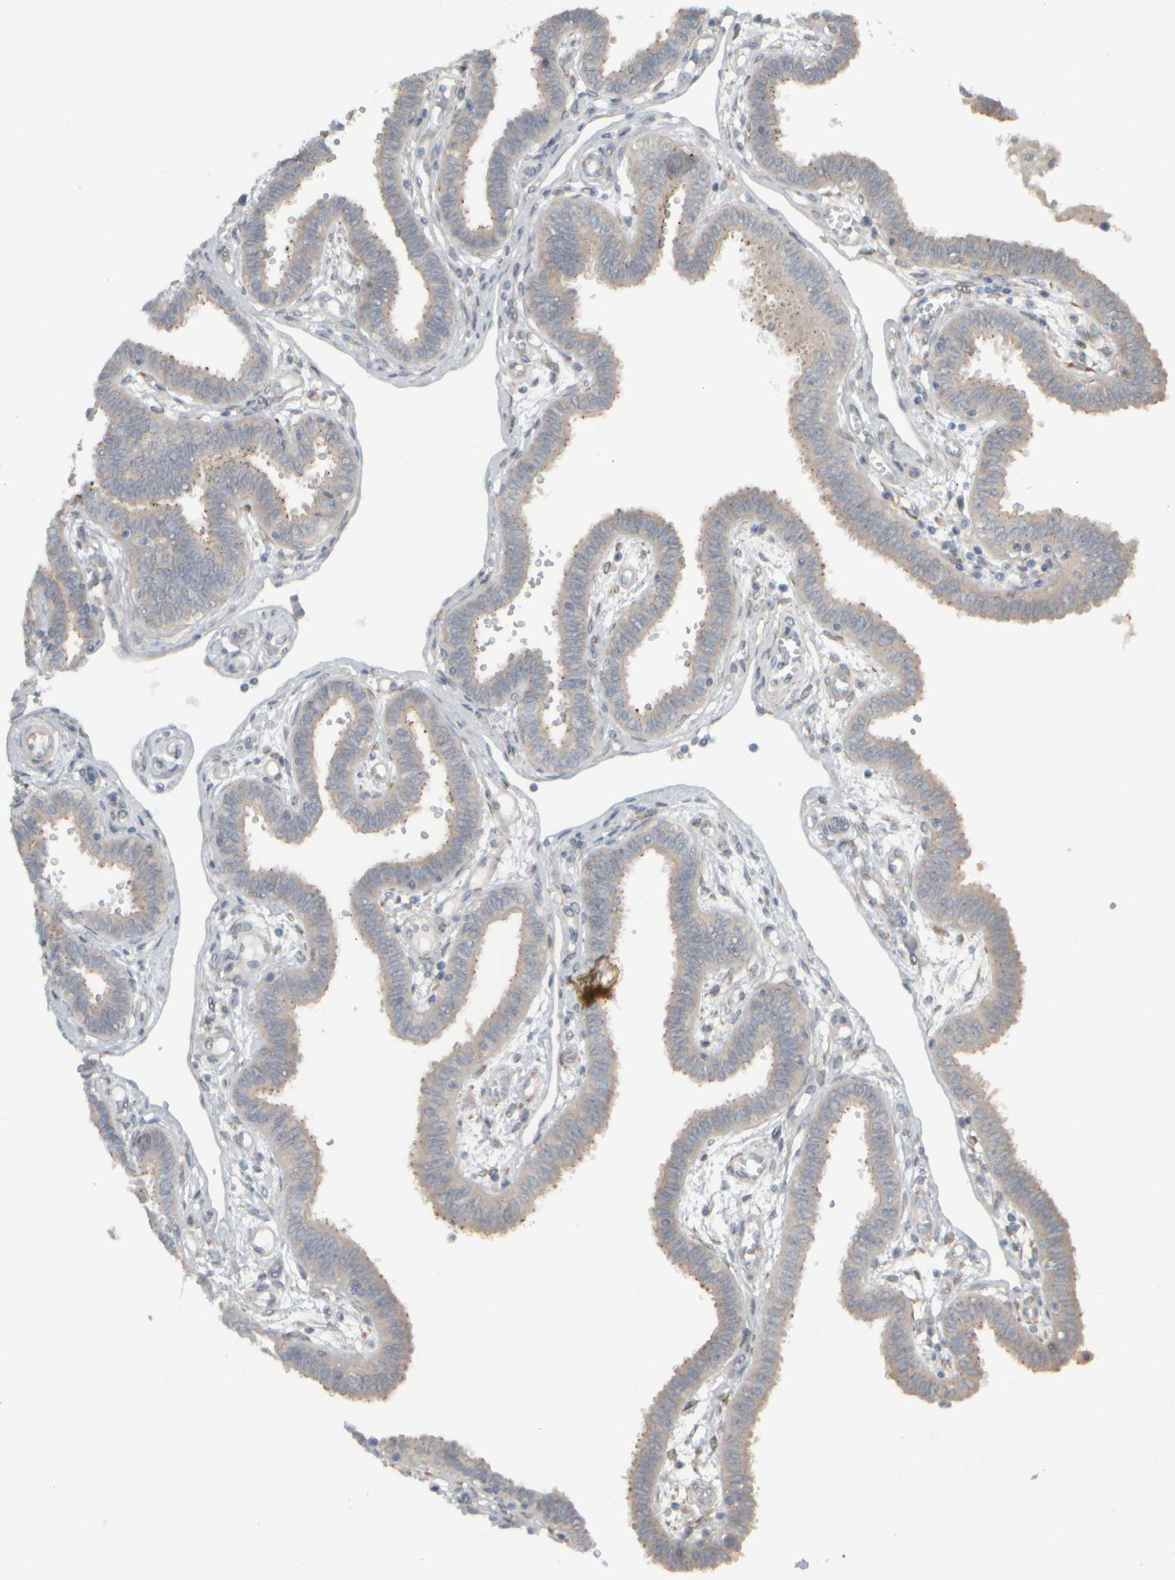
{"staining": {"intensity": "weak", "quantity": "25%-75%", "location": "cytoplasmic/membranous"}, "tissue": "fallopian tube", "cell_type": "Glandular cells", "image_type": "normal", "snomed": [{"axis": "morphology", "description": "Normal tissue, NOS"}, {"axis": "topography", "description": "Fallopian tube"}], "caption": "Benign fallopian tube reveals weak cytoplasmic/membranous staining in about 25%-75% of glandular cells Immunohistochemistry (ihc) stains the protein of interest in brown and the nuclei are stained blue..", "gene": "HGS", "patient": {"sex": "female", "age": 32}}